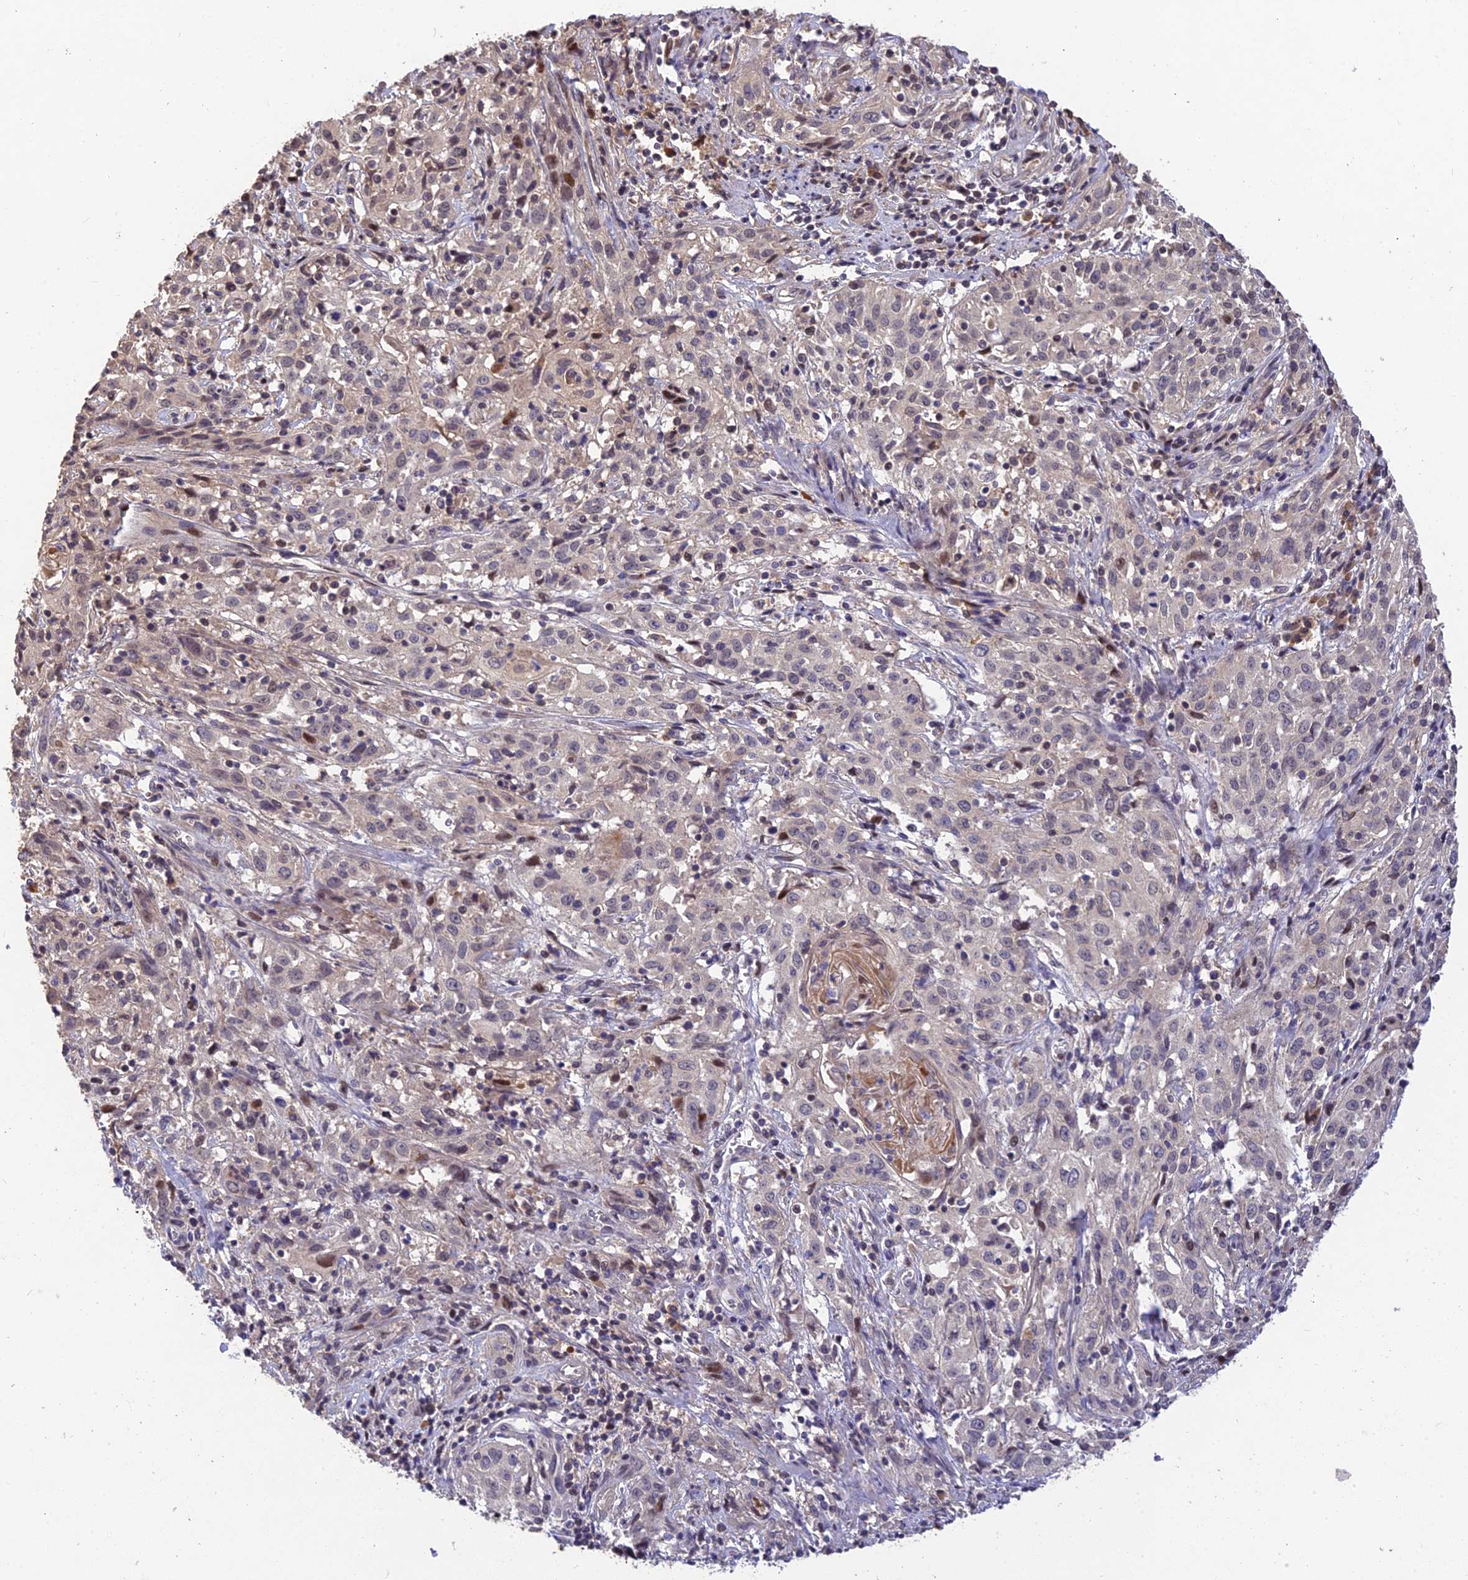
{"staining": {"intensity": "weak", "quantity": "<25%", "location": "nuclear"}, "tissue": "cervical cancer", "cell_type": "Tumor cells", "image_type": "cancer", "snomed": [{"axis": "morphology", "description": "Squamous cell carcinoma, NOS"}, {"axis": "topography", "description": "Cervix"}], "caption": "DAB immunohistochemical staining of cervical squamous cell carcinoma demonstrates no significant expression in tumor cells.", "gene": "DENND5B", "patient": {"sex": "female", "age": 57}}